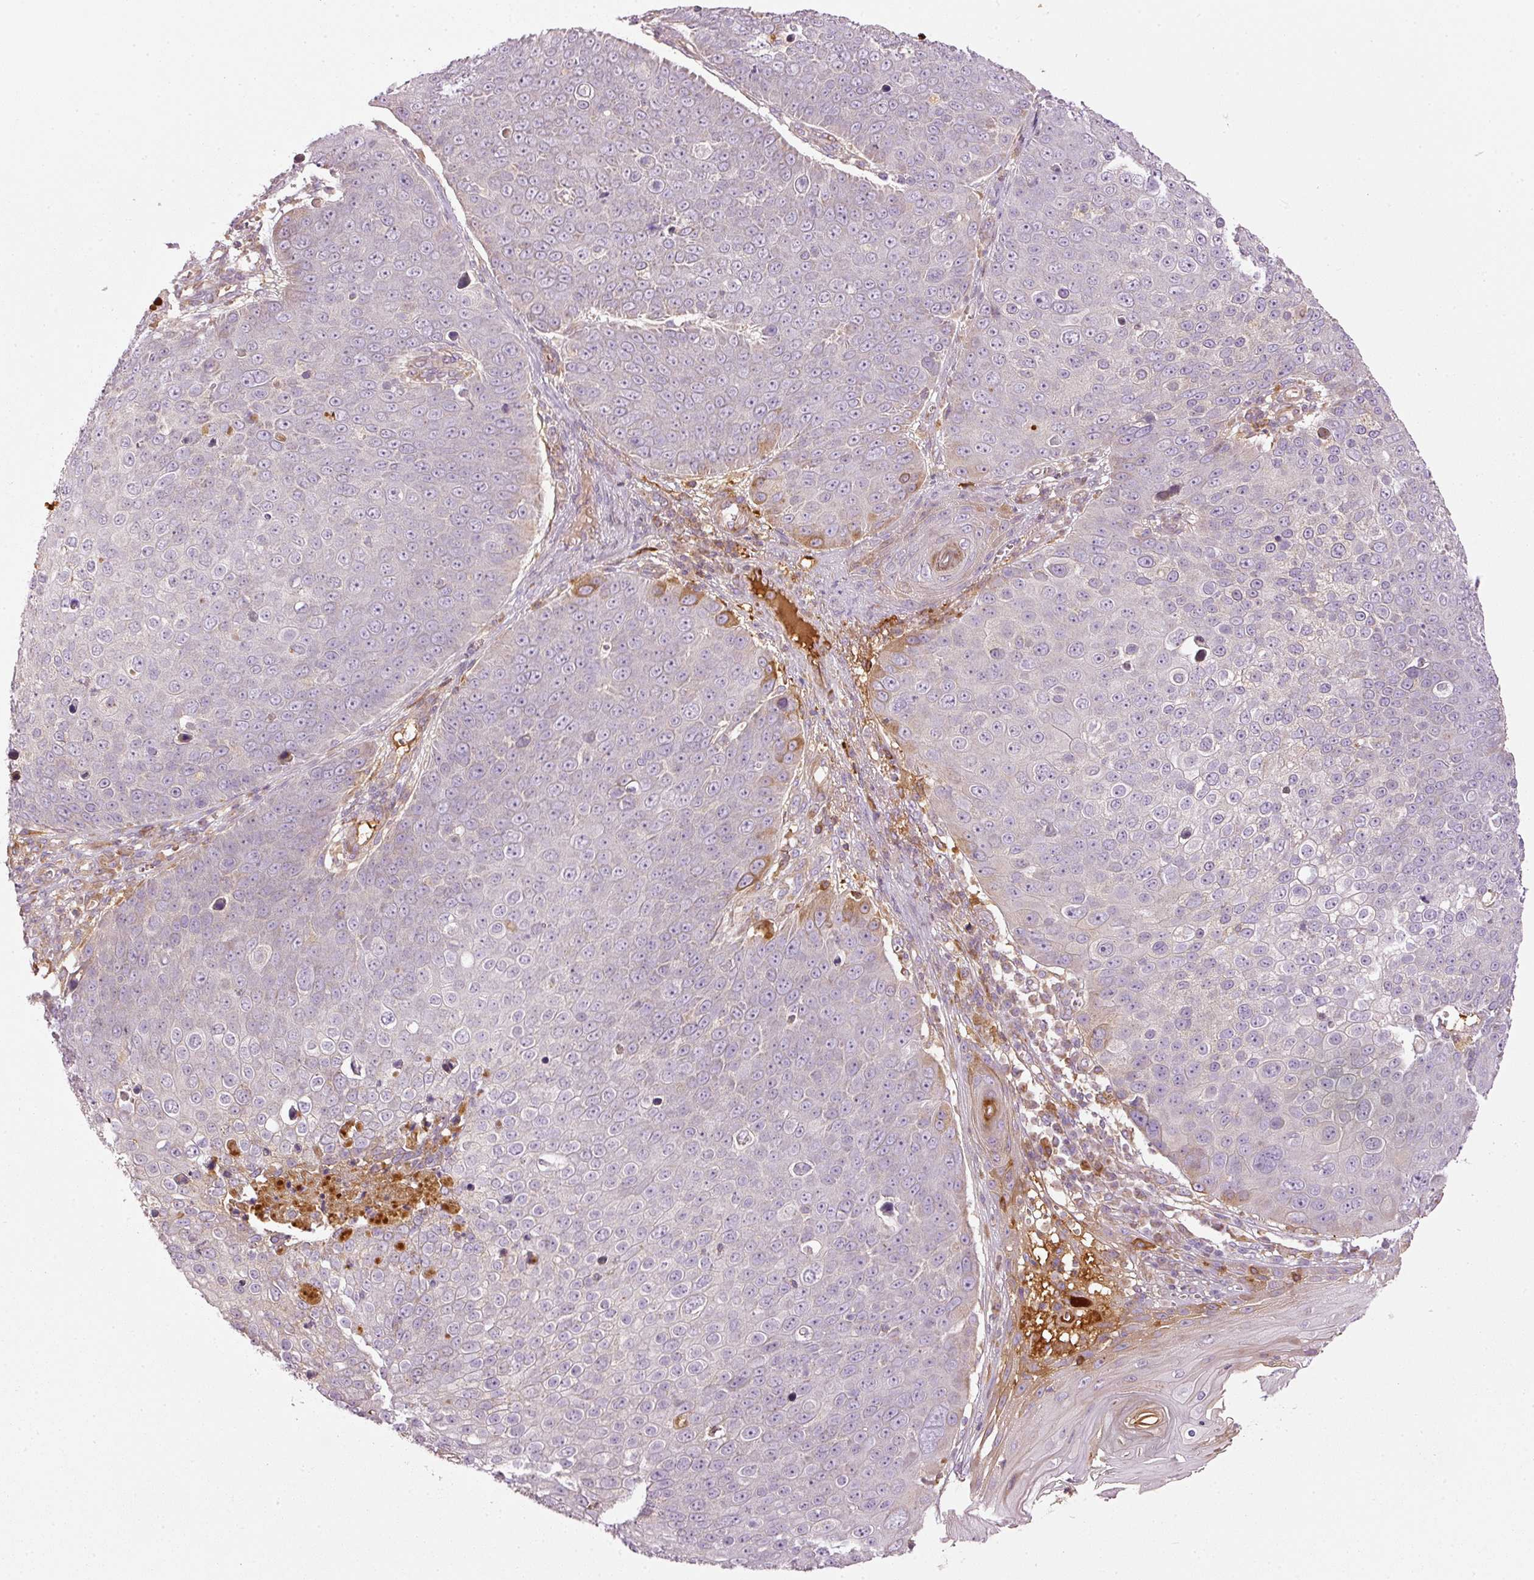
{"staining": {"intensity": "moderate", "quantity": "<25%", "location": "cytoplasmic/membranous"}, "tissue": "skin cancer", "cell_type": "Tumor cells", "image_type": "cancer", "snomed": [{"axis": "morphology", "description": "Squamous cell carcinoma, NOS"}, {"axis": "topography", "description": "Skin"}], "caption": "Immunohistochemistry (IHC) micrograph of neoplastic tissue: skin cancer (squamous cell carcinoma) stained using immunohistochemistry (IHC) shows low levels of moderate protein expression localized specifically in the cytoplasmic/membranous of tumor cells, appearing as a cytoplasmic/membranous brown color.", "gene": "SERPING1", "patient": {"sex": "male", "age": 71}}